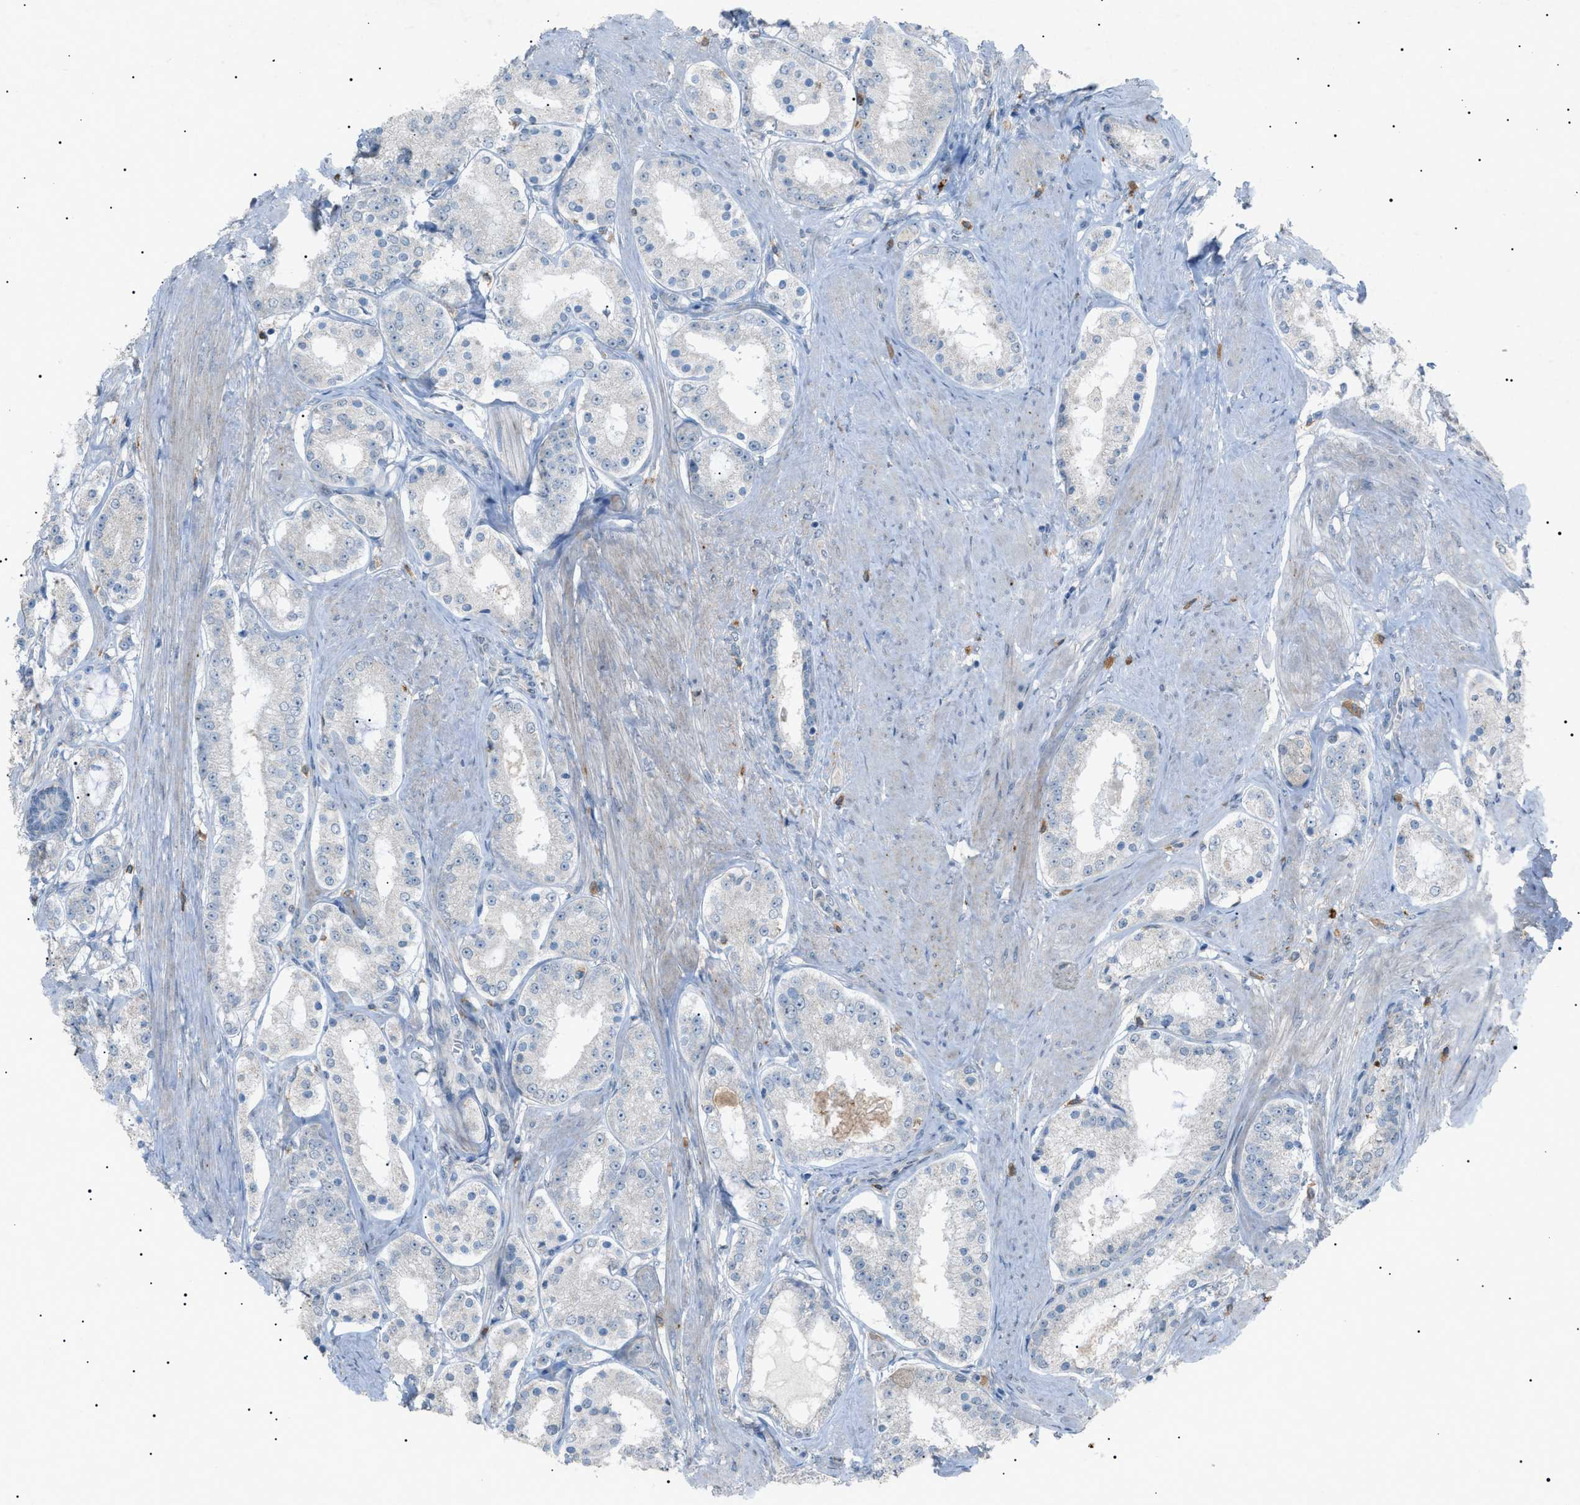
{"staining": {"intensity": "negative", "quantity": "none", "location": "none"}, "tissue": "prostate cancer", "cell_type": "Tumor cells", "image_type": "cancer", "snomed": [{"axis": "morphology", "description": "Adenocarcinoma, Low grade"}, {"axis": "topography", "description": "Prostate"}], "caption": "An IHC micrograph of prostate cancer (adenocarcinoma (low-grade)) is shown. There is no staining in tumor cells of prostate cancer (adenocarcinoma (low-grade)). (Stains: DAB (3,3'-diaminobenzidine) immunohistochemistry with hematoxylin counter stain, Microscopy: brightfield microscopy at high magnification).", "gene": "BTK", "patient": {"sex": "male", "age": 63}}